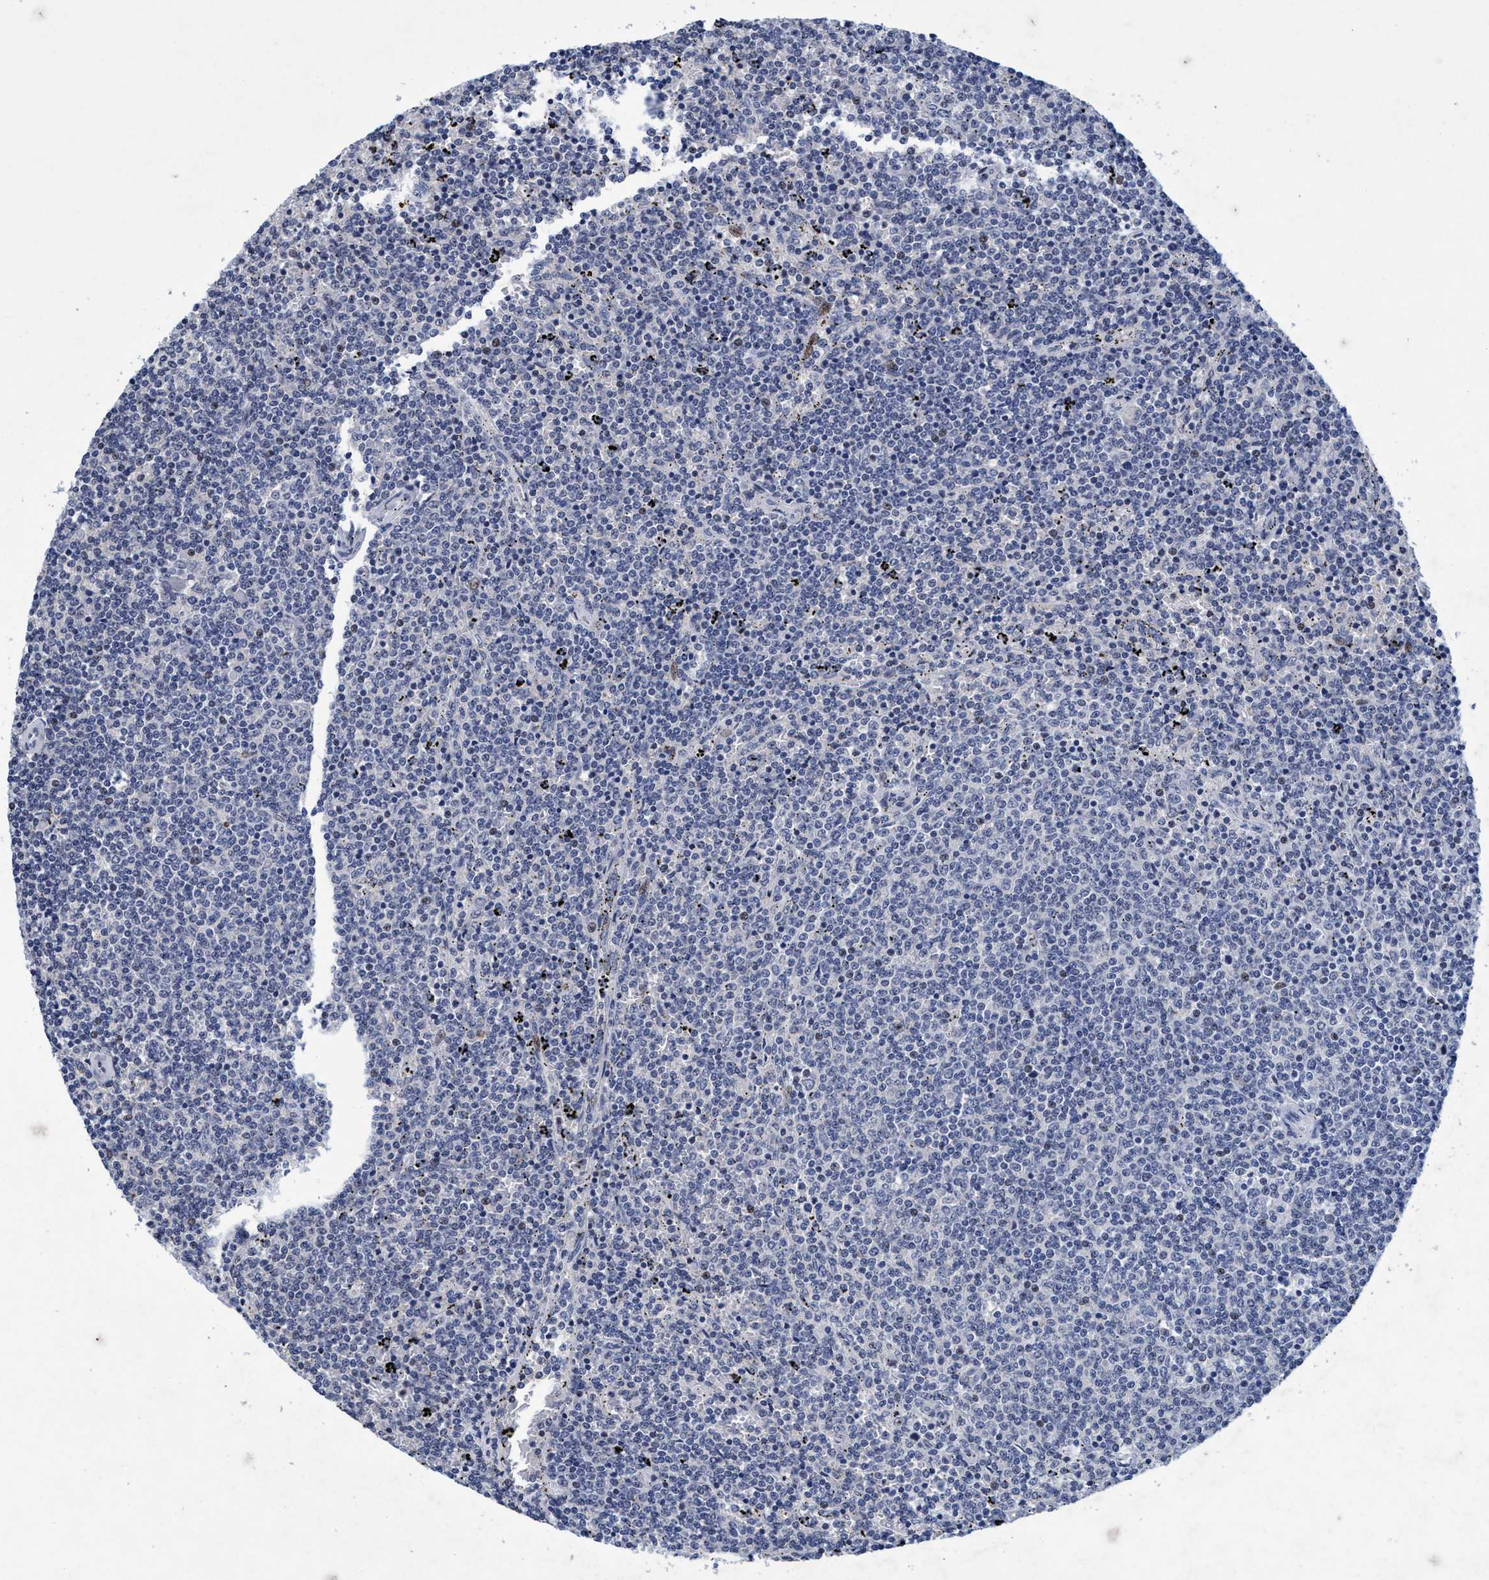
{"staining": {"intensity": "negative", "quantity": "none", "location": "none"}, "tissue": "lymphoma", "cell_type": "Tumor cells", "image_type": "cancer", "snomed": [{"axis": "morphology", "description": "Malignant lymphoma, non-Hodgkin's type, Low grade"}, {"axis": "topography", "description": "Spleen"}], "caption": "Protein analysis of low-grade malignant lymphoma, non-Hodgkin's type exhibits no significant expression in tumor cells. Nuclei are stained in blue.", "gene": "GRB14", "patient": {"sex": "female", "age": 50}}